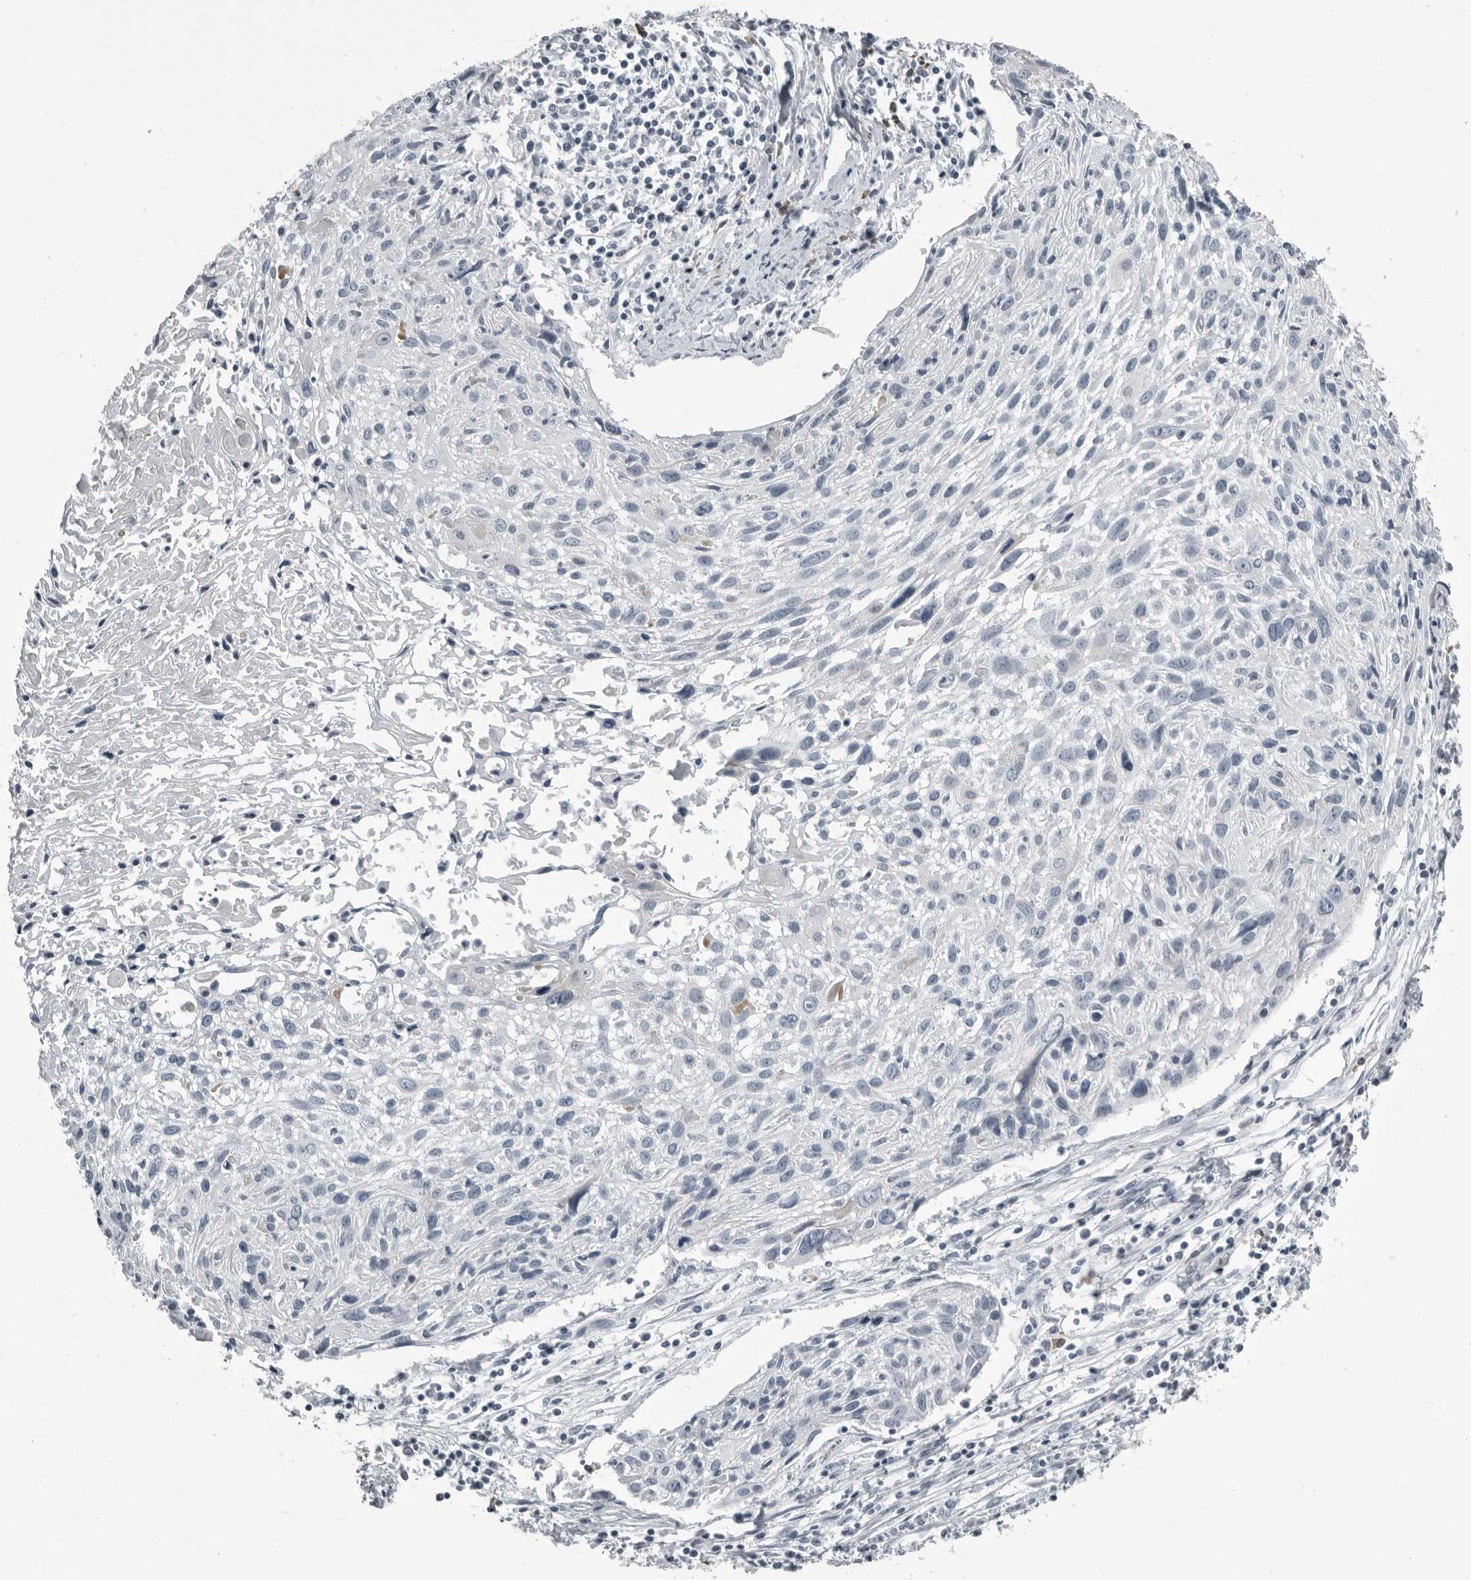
{"staining": {"intensity": "negative", "quantity": "none", "location": "none"}, "tissue": "cervical cancer", "cell_type": "Tumor cells", "image_type": "cancer", "snomed": [{"axis": "morphology", "description": "Squamous cell carcinoma, NOS"}, {"axis": "topography", "description": "Cervix"}], "caption": "Immunohistochemistry (IHC) of human cervical cancer reveals no expression in tumor cells.", "gene": "RTCA", "patient": {"sex": "female", "age": 51}}